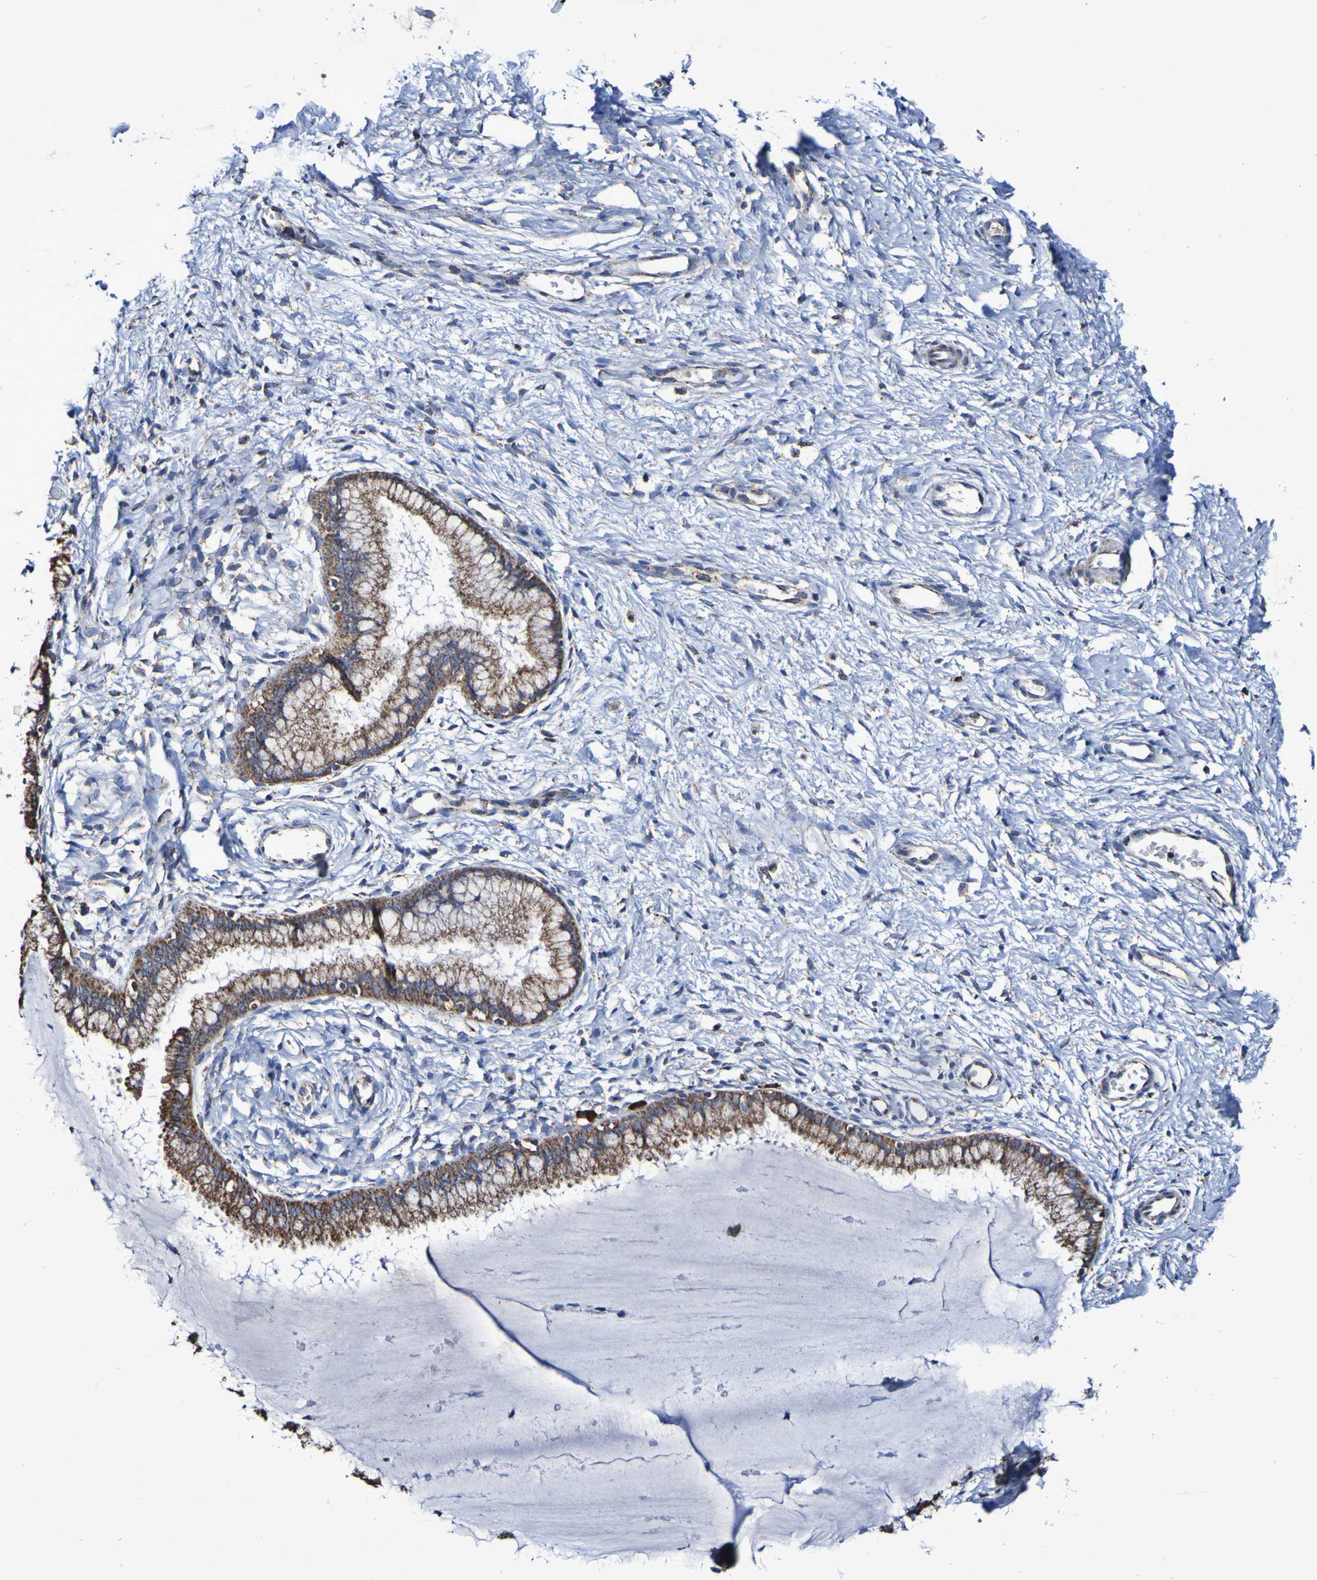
{"staining": {"intensity": "strong", "quantity": ">75%", "location": "cytoplasmic/membranous"}, "tissue": "cervix", "cell_type": "Glandular cells", "image_type": "normal", "snomed": [{"axis": "morphology", "description": "Normal tissue, NOS"}, {"axis": "topography", "description": "Cervix"}], "caption": "A micrograph of human cervix stained for a protein displays strong cytoplasmic/membranous brown staining in glandular cells. (Brightfield microscopy of DAB IHC at high magnification).", "gene": "IL18R1", "patient": {"sex": "female", "age": 65}}